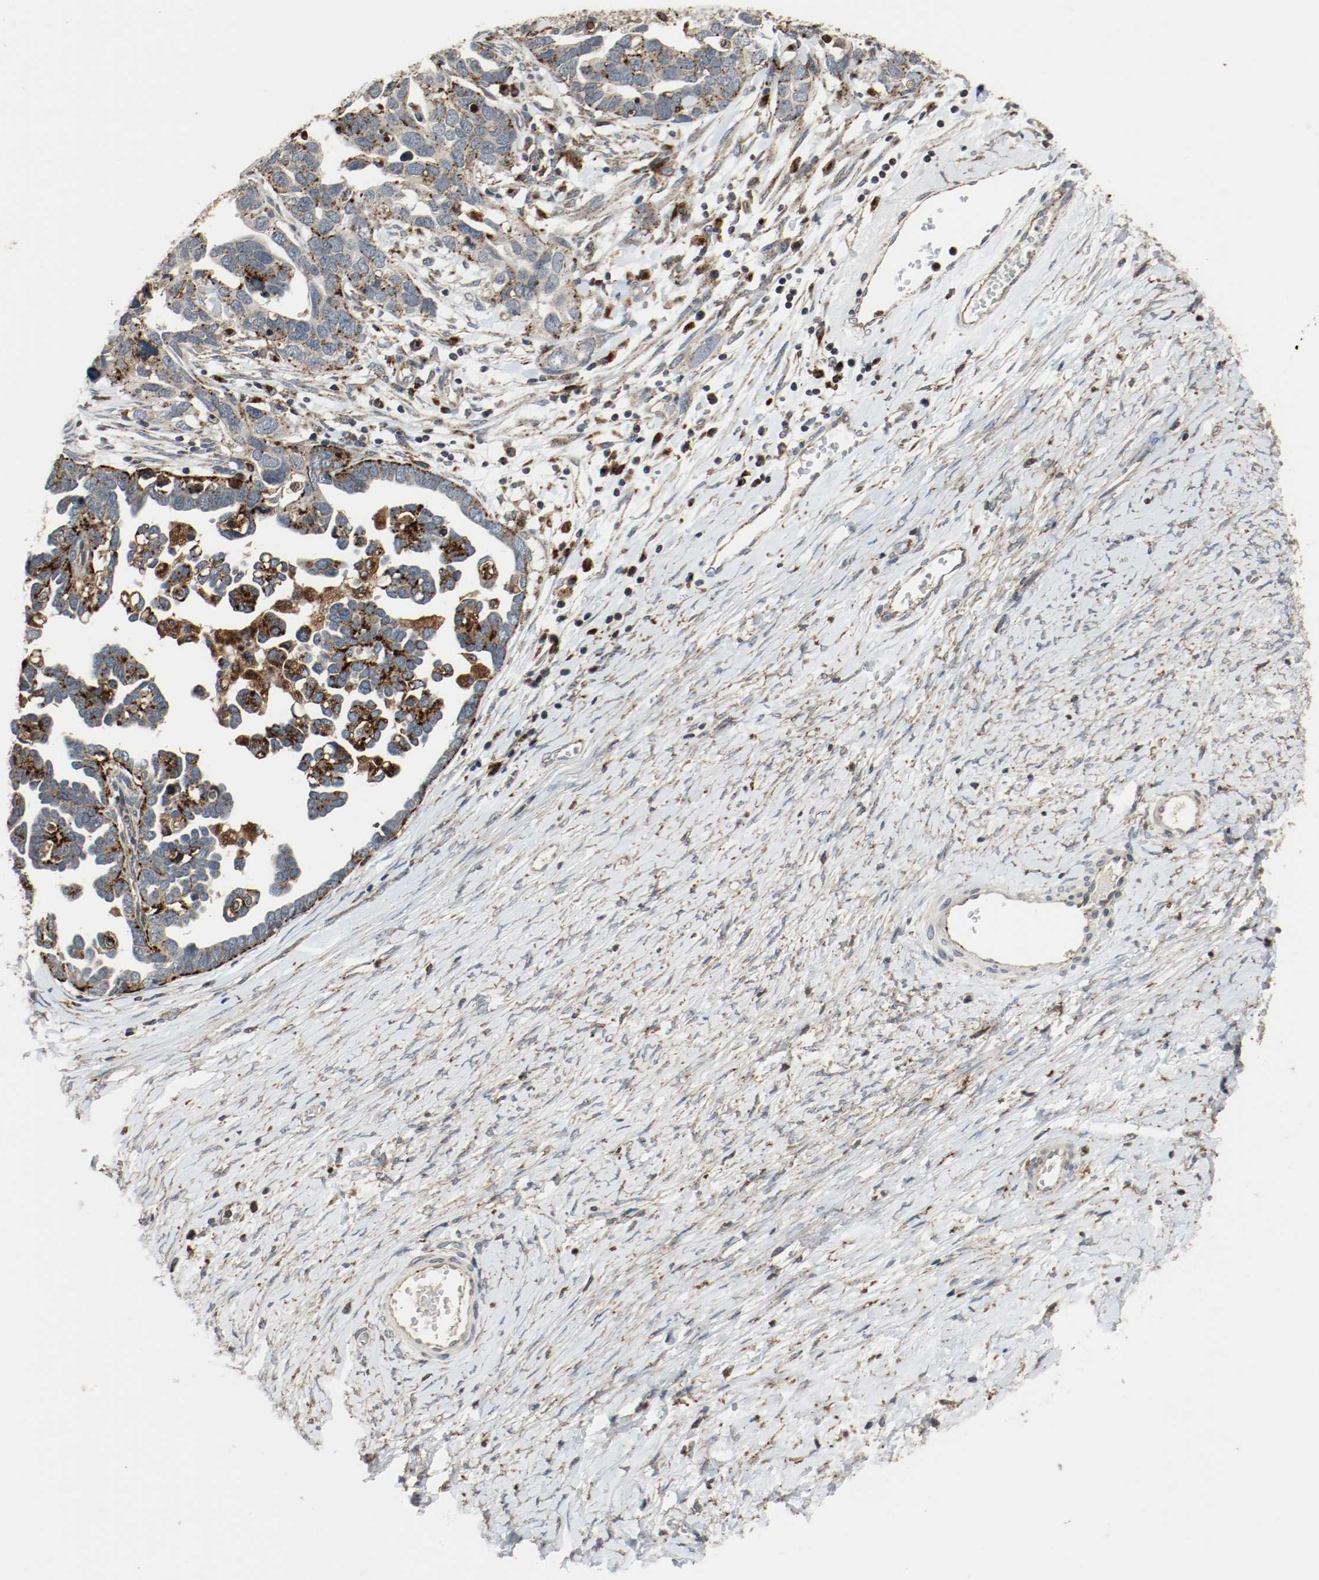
{"staining": {"intensity": "strong", "quantity": ">75%", "location": "cytoplasmic/membranous"}, "tissue": "ovarian cancer", "cell_type": "Tumor cells", "image_type": "cancer", "snomed": [{"axis": "morphology", "description": "Cystadenocarcinoma, serous, NOS"}, {"axis": "topography", "description": "Ovary"}], "caption": "A brown stain shows strong cytoplasmic/membranous expression of a protein in ovarian cancer tumor cells.", "gene": "LAMP2", "patient": {"sex": "female", "age": 54}}